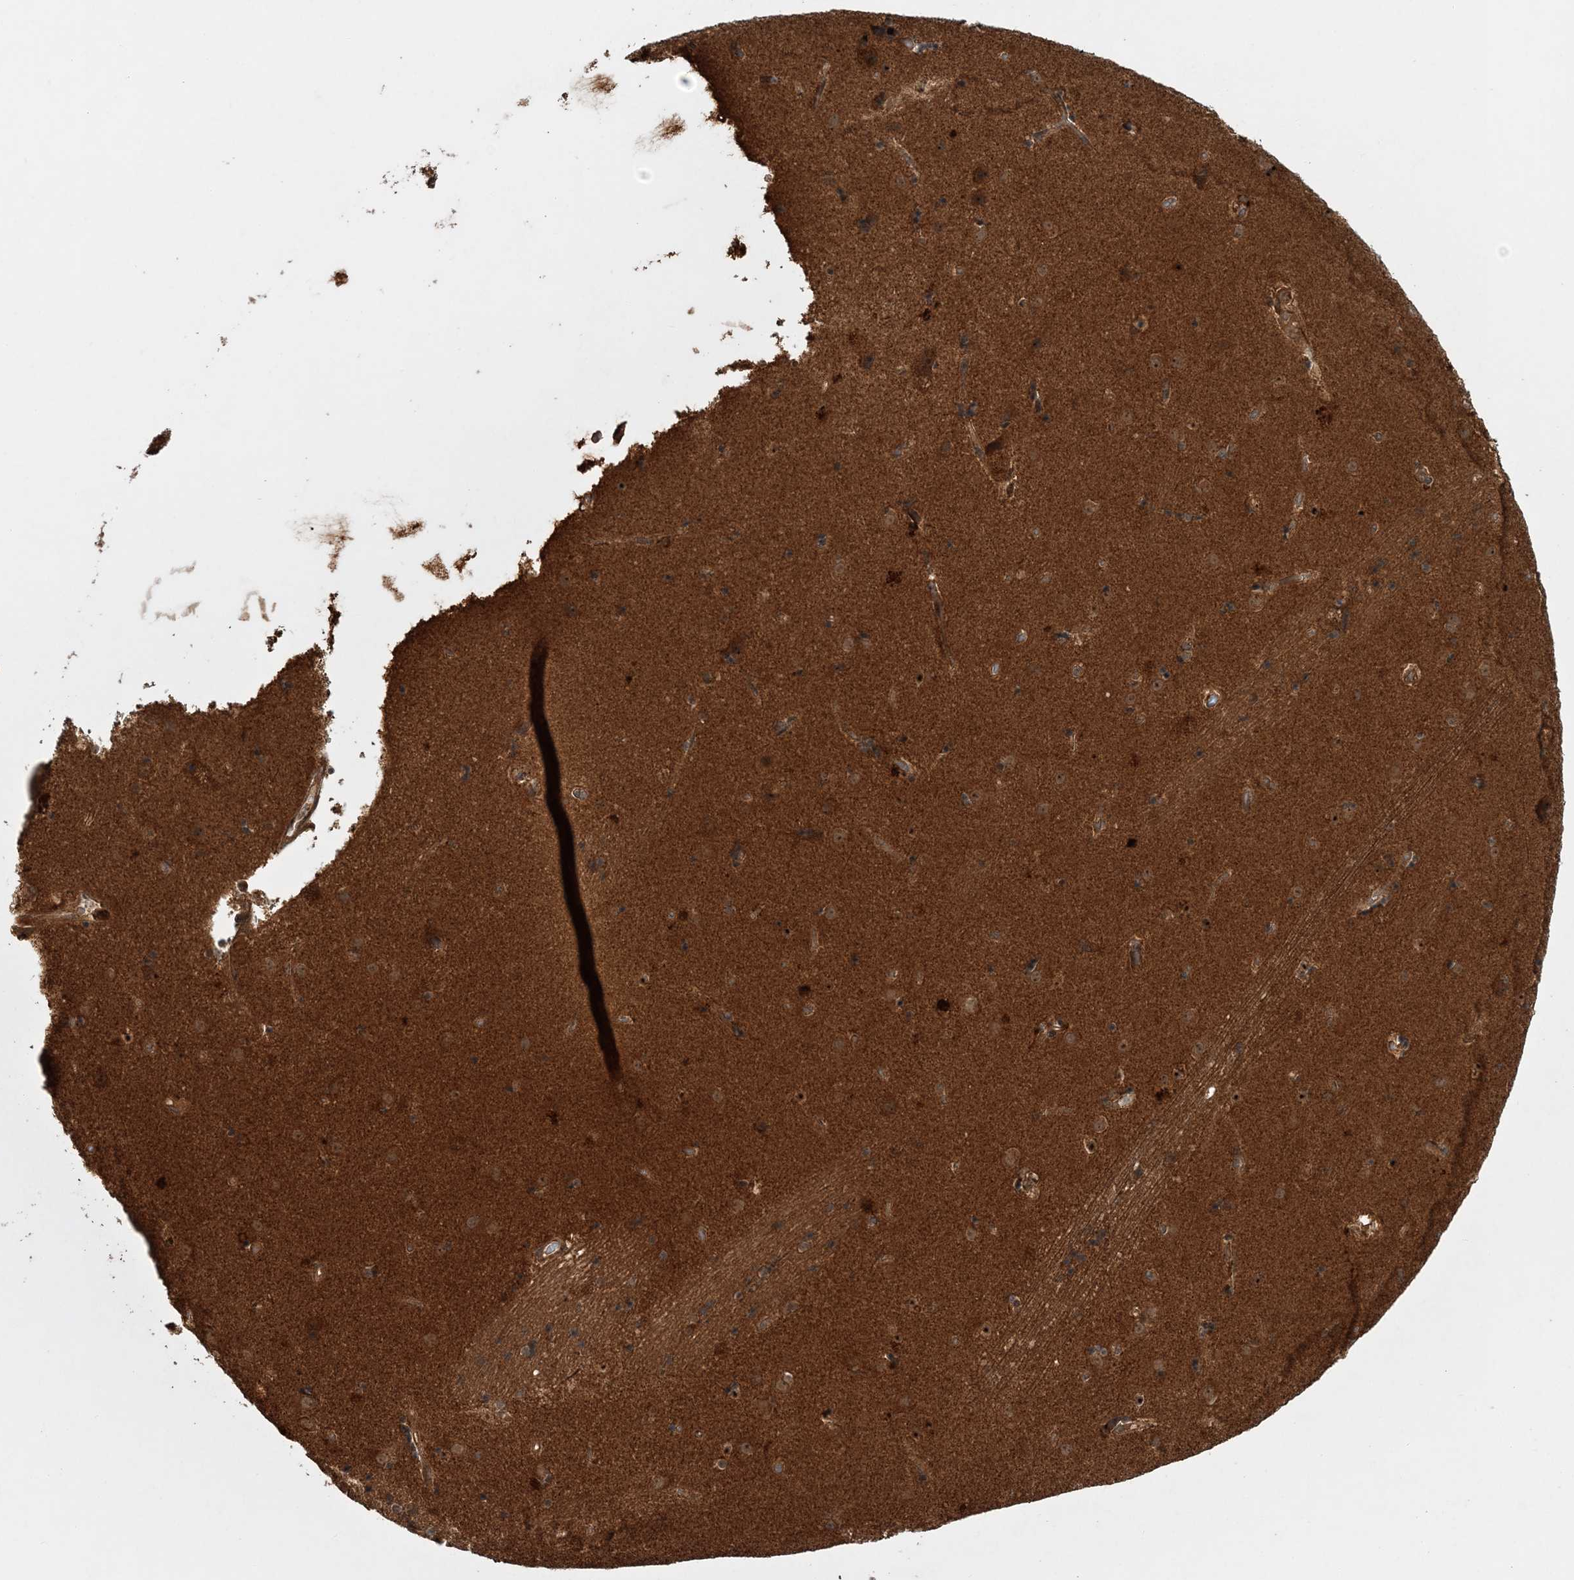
{"staining": {"intensity": "moderate", "quantity": ">75%", "location": "cytoplasmic/membranous,nuclear"}, "tissue": "caudate", "cell_type": "Glial cells", "image_type": "normal", "snomed": [{"axis": "morphology", "description": "Normal tissue, NOS"}, {"axis": "topography", "description": "Lateral ventricle wall"}], "caption": "Protein expression by immunohistochemistry exhibits moderate cytoplasmic/membranous,nuclear expression in about >75% of glial cells in benign caudate. The staining is performed using DAB brown chromogen to label protein expression. The nuclei are counter-stained blue using hematoxylin.", "gene": "UBTD2", "patient": {"sex": "male", "age": 70}}